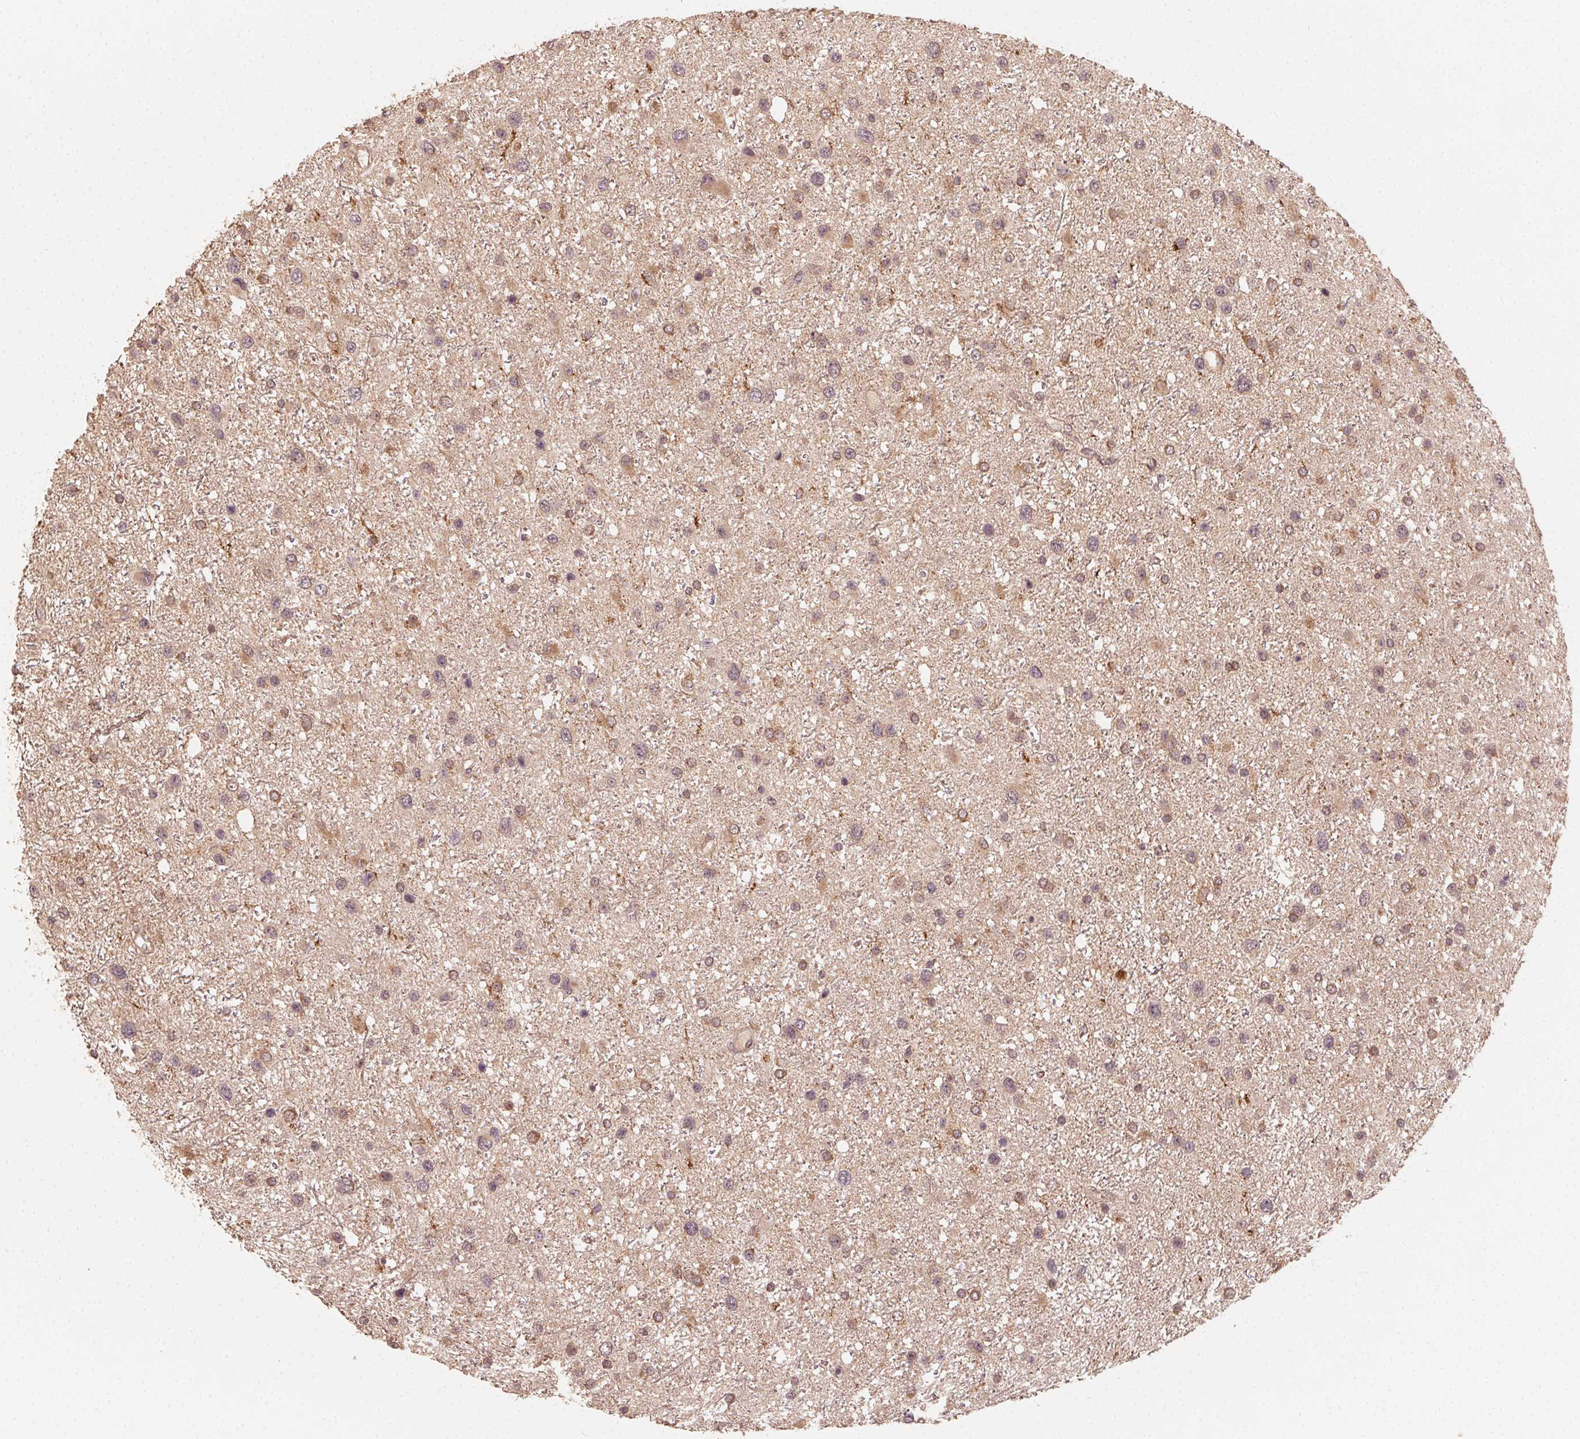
{"staining": {"intensity": "moderate", "quantity": "25%-75%", "location": "cytoplasmic/membranous"}, "tissue": "glioma", "cell_type": "Tumor cells", "image_type": "cancer", "snomed": [{"axis": "morphology", "description": "Glioma, malignant, Low grade"}, {"axis": "topography", "description": "Brain"}], "caption": "About 25%-75% of tumor cells in glioma show moderate cytoplasmic/membranous protein staining as visualized by brown immunohistochemical staining.", "gene": "WBP2", "patient": {"sex": "female", "age": 32}}